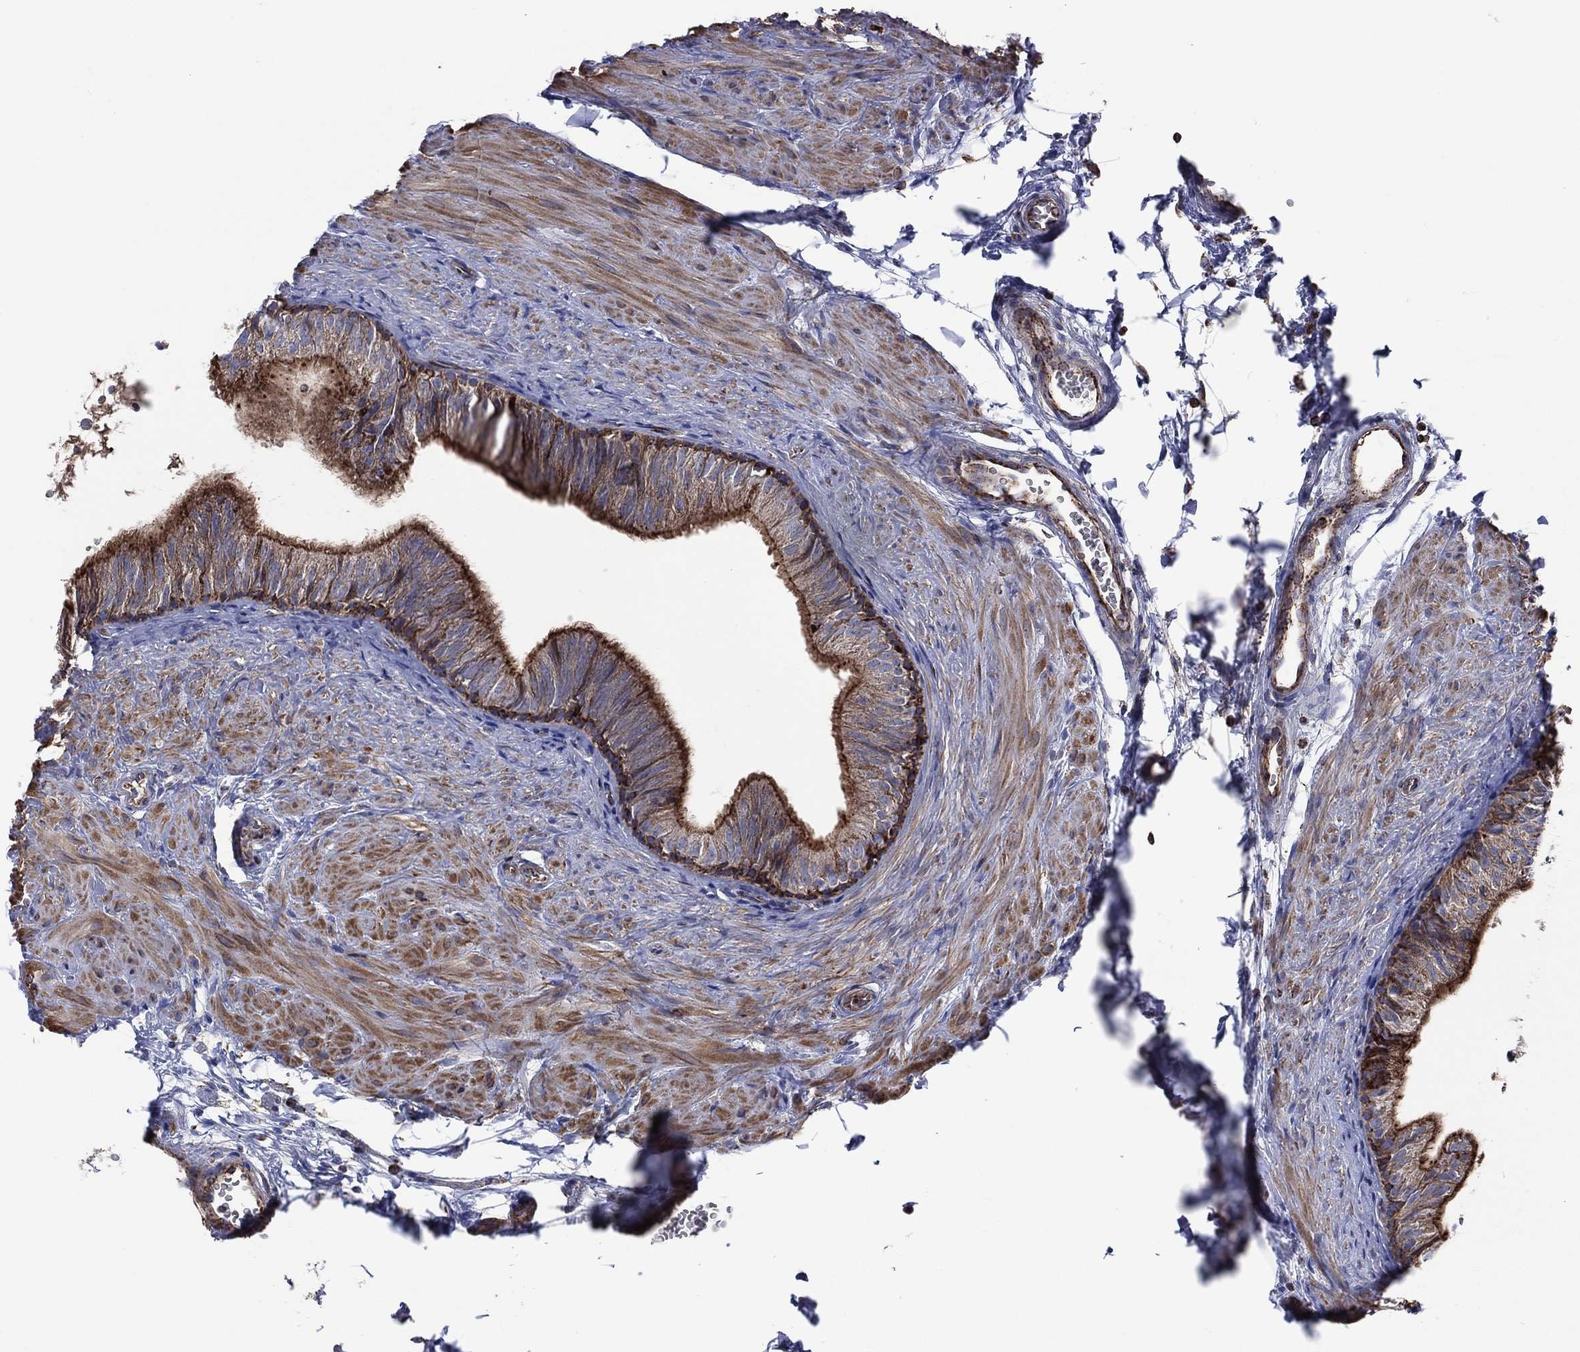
{"staining": {"intensity": "strong", "quantity": ">75%", "location": "cytoplasmic/membranous"}, "tissue": "epididymis", "cell_type": "Glandular cells", "image_type": "normal", "snomed": [{"axis": "morphology", "description": "Normal tissue, NOS"}, {"axis": "topography", "description": "Epididymis"}], "caption": "The photomicrograph reveals immunohistochemical staining of unremarkable epididymis. There is strong cytoplasmic/membranous positivity is identified in approximately >75% of glandular cells. Immunohistochemistry (ihc) stains the protein of interest in brown and the nuclei are stained blue.", "gene": "ANKRD37", "patient": {"sex": "male", "age": 22}}